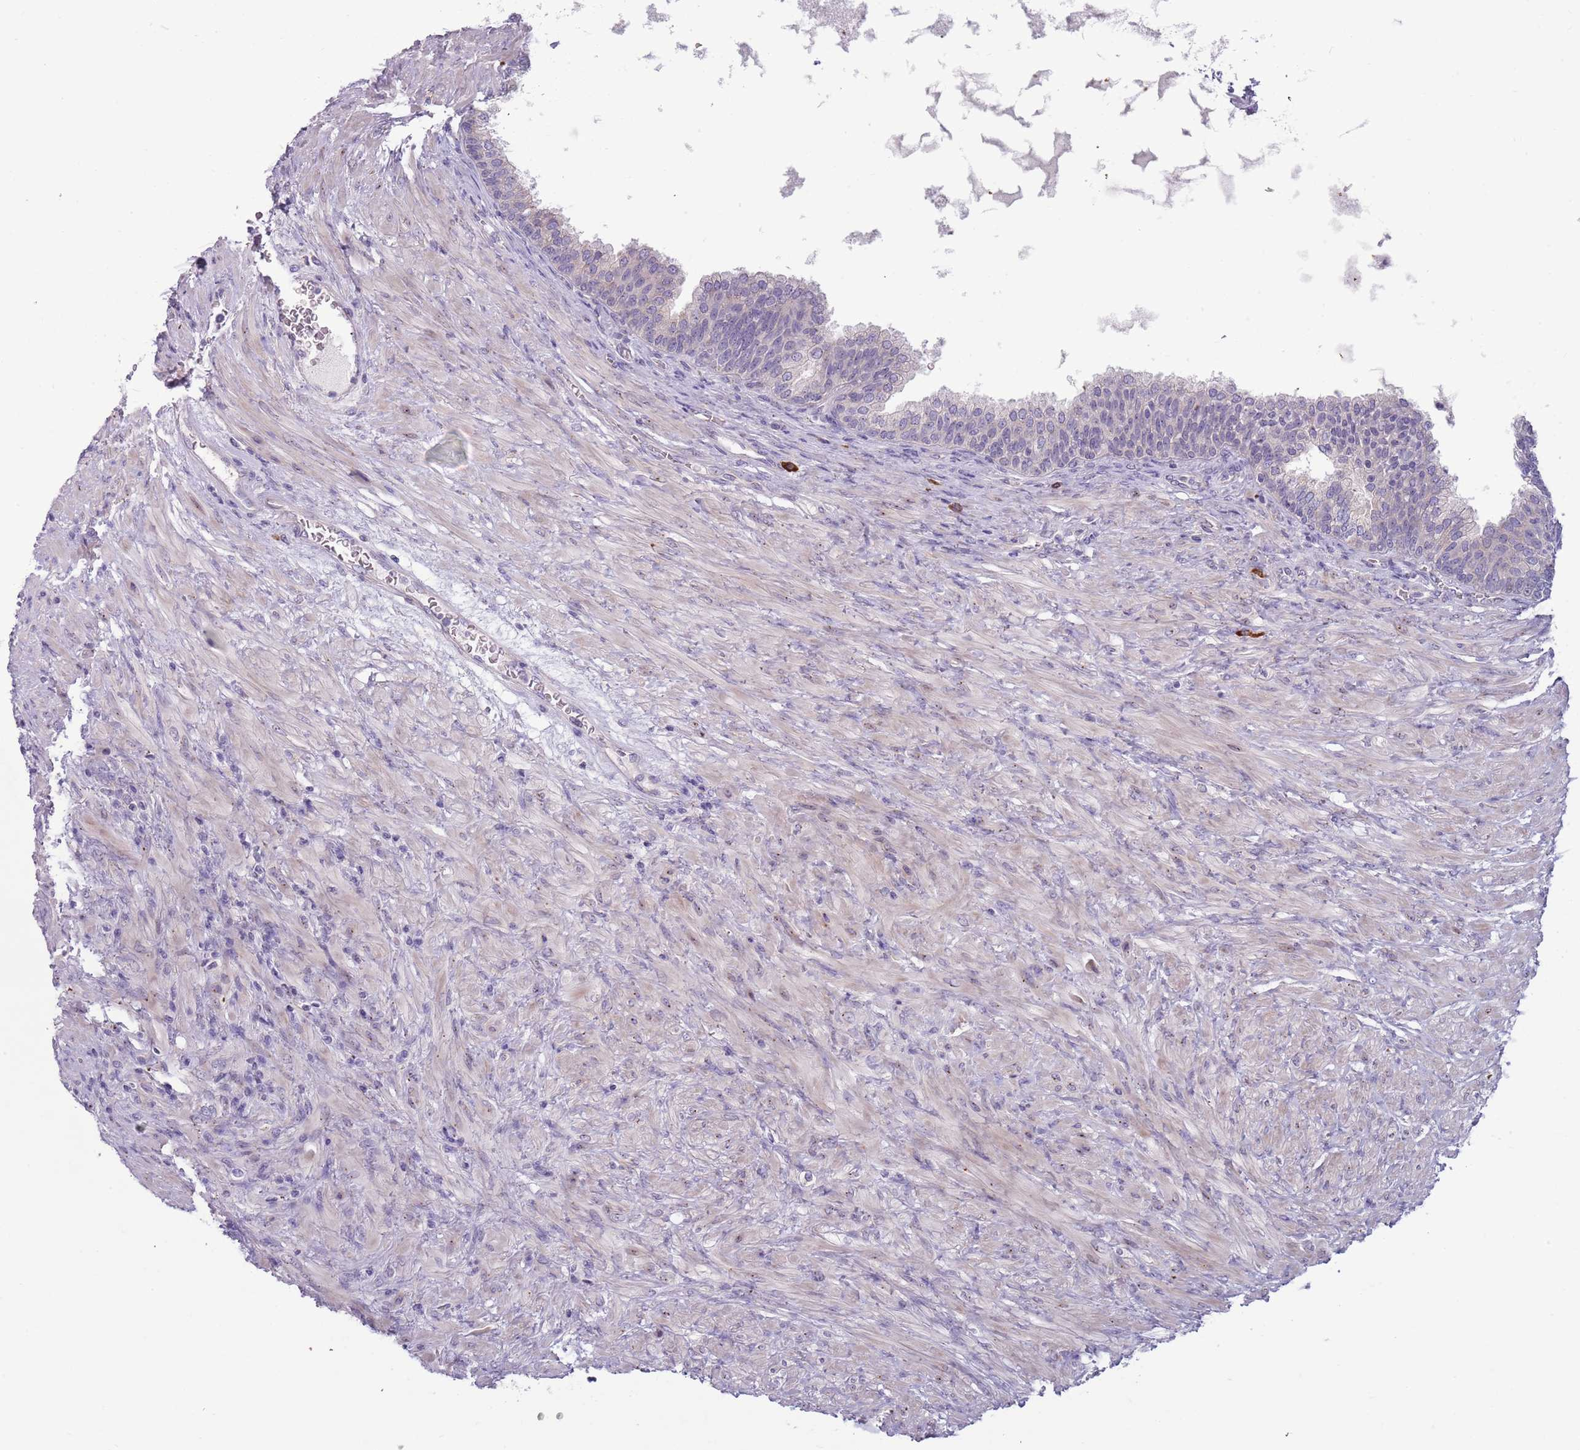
{"staining": {"intensity": "negative", "quantity": "none", "location": "none"}, "tissue": "prostate", "cell_type": "Glandular cells", "image_type": "normal", "snomed": [{"axis": "morphology", "description": "Normal tissue, NOS"}, {"axis": "topography", "description": "Prostate"}], "caption": "Image shows no protein positivity in glandular cells of normal prostate. (Brightfield microscopy of DAB immunohistochemistry at high magnification).", "gene": "LTB", "patient": {"sex": "male", "age": 76}}